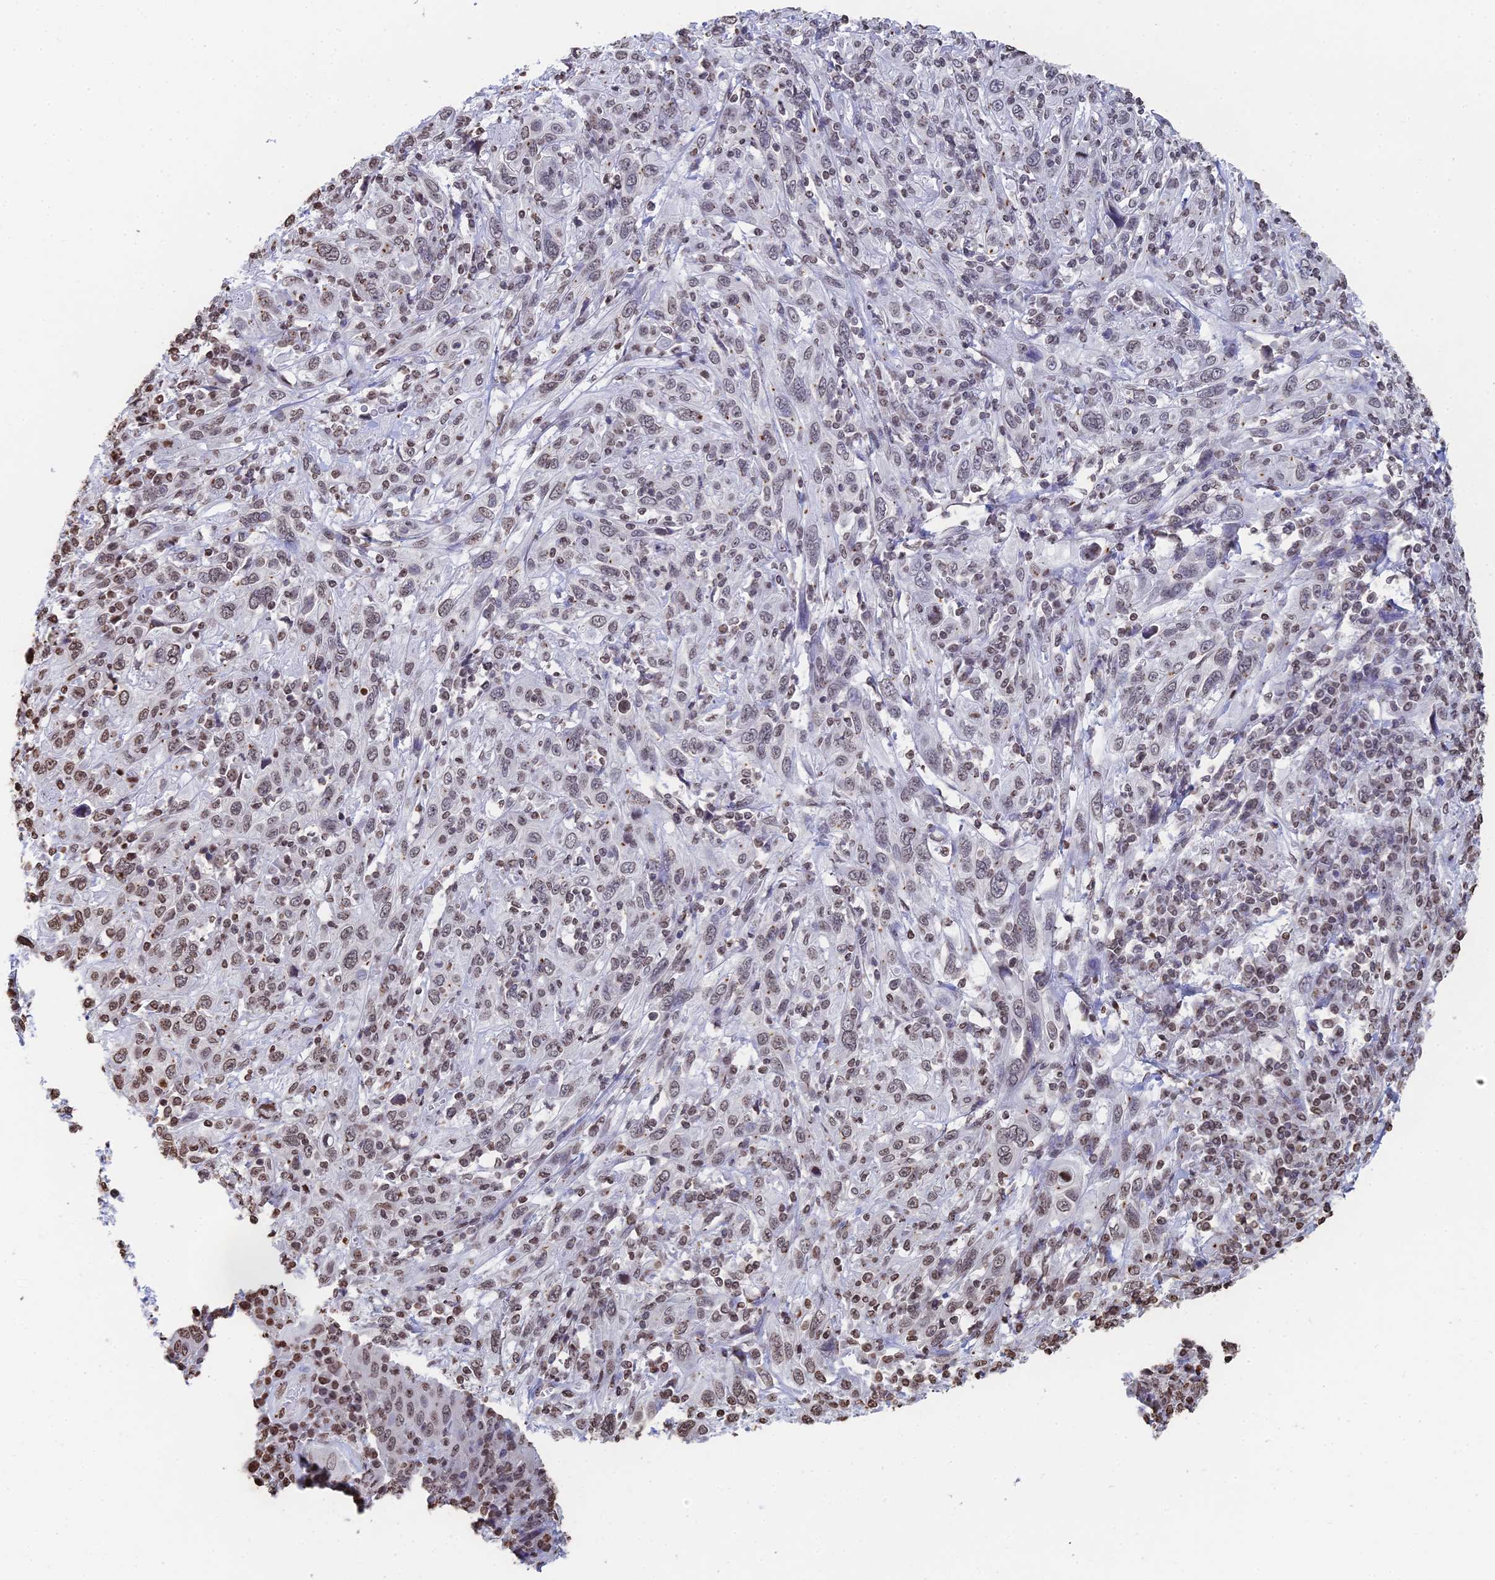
{"staining": {"intensity": "weak", "quantity": "25%-75%", "location": "nuclear"}, "tissue": "cervical cancer", "cell_type": "Tumor cells", "image_type": "cancer", "snomed": [{"axis": "morphology", "description": "Squamous cell carcinoma, NOS"}, {"axis": "topography", "description": "Cervix"}], "caption": "Weak nuclear positivity for a protein is identified in about 25%-75% of tumor cells of cervical cancer (squamous cell carcinoma) using immunohistochemistry (IHC).", "gene": "GBP3", "patient": {"sex": "female", "age": 46}}